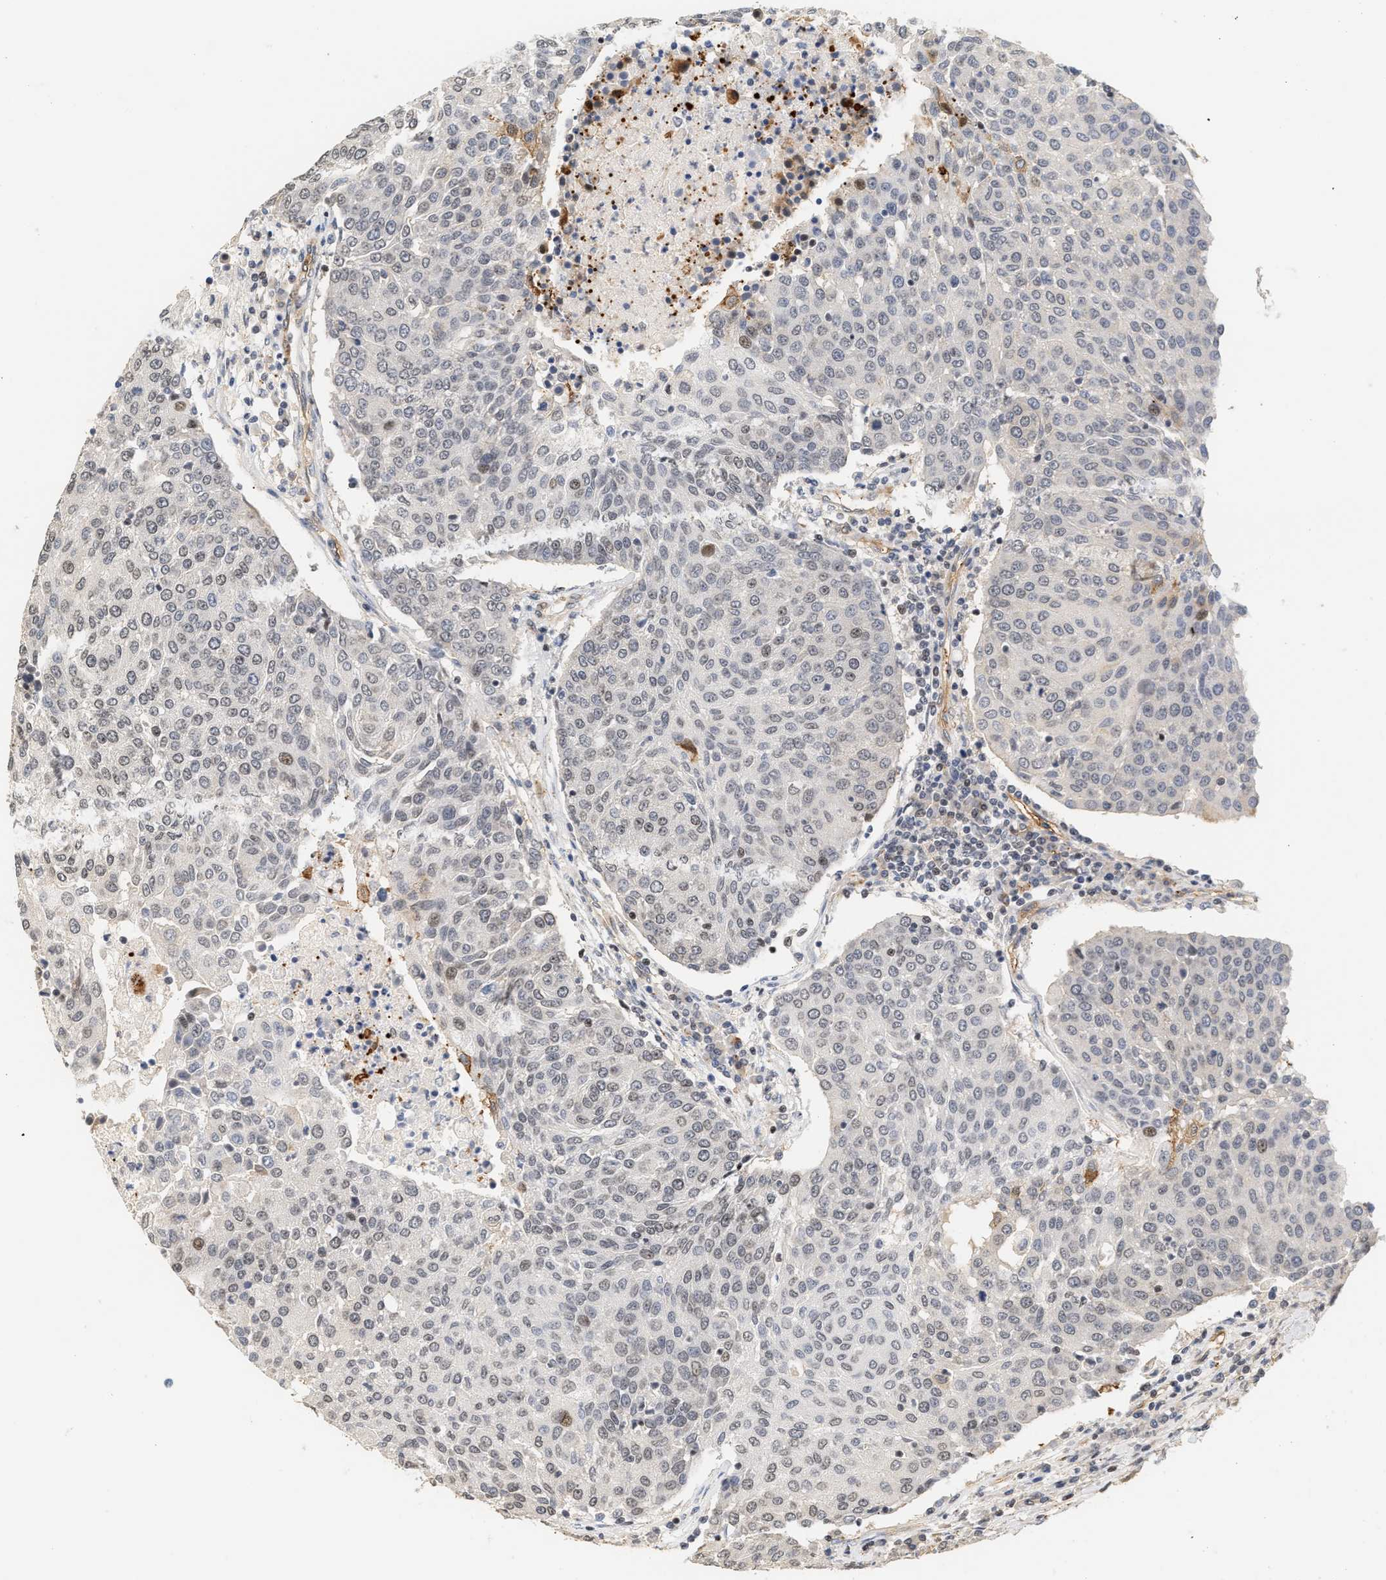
{"staining": {"intensity": "weak", "quantity": "<25%", "location": "nuclear"}, "tissue": "urothelial cancer", "cell_type": "Tumor cells", "image_type": "cancer", "snomed": [{"axis": "morphology", "description": "Urothelial carcinoma, High grade"}, {"axis": "topography", "description": "Urinary bladder"}], "caption": "Tumor cells show no significant protein staining in urothelial cancer. (Stains: DAB immunohistochemistry with hematoxylin counter stain, Microscopy: brightfield microscopy at high magnification).", "gene": "PLXND1", "patient": {"sex": "female", "age": 85}}